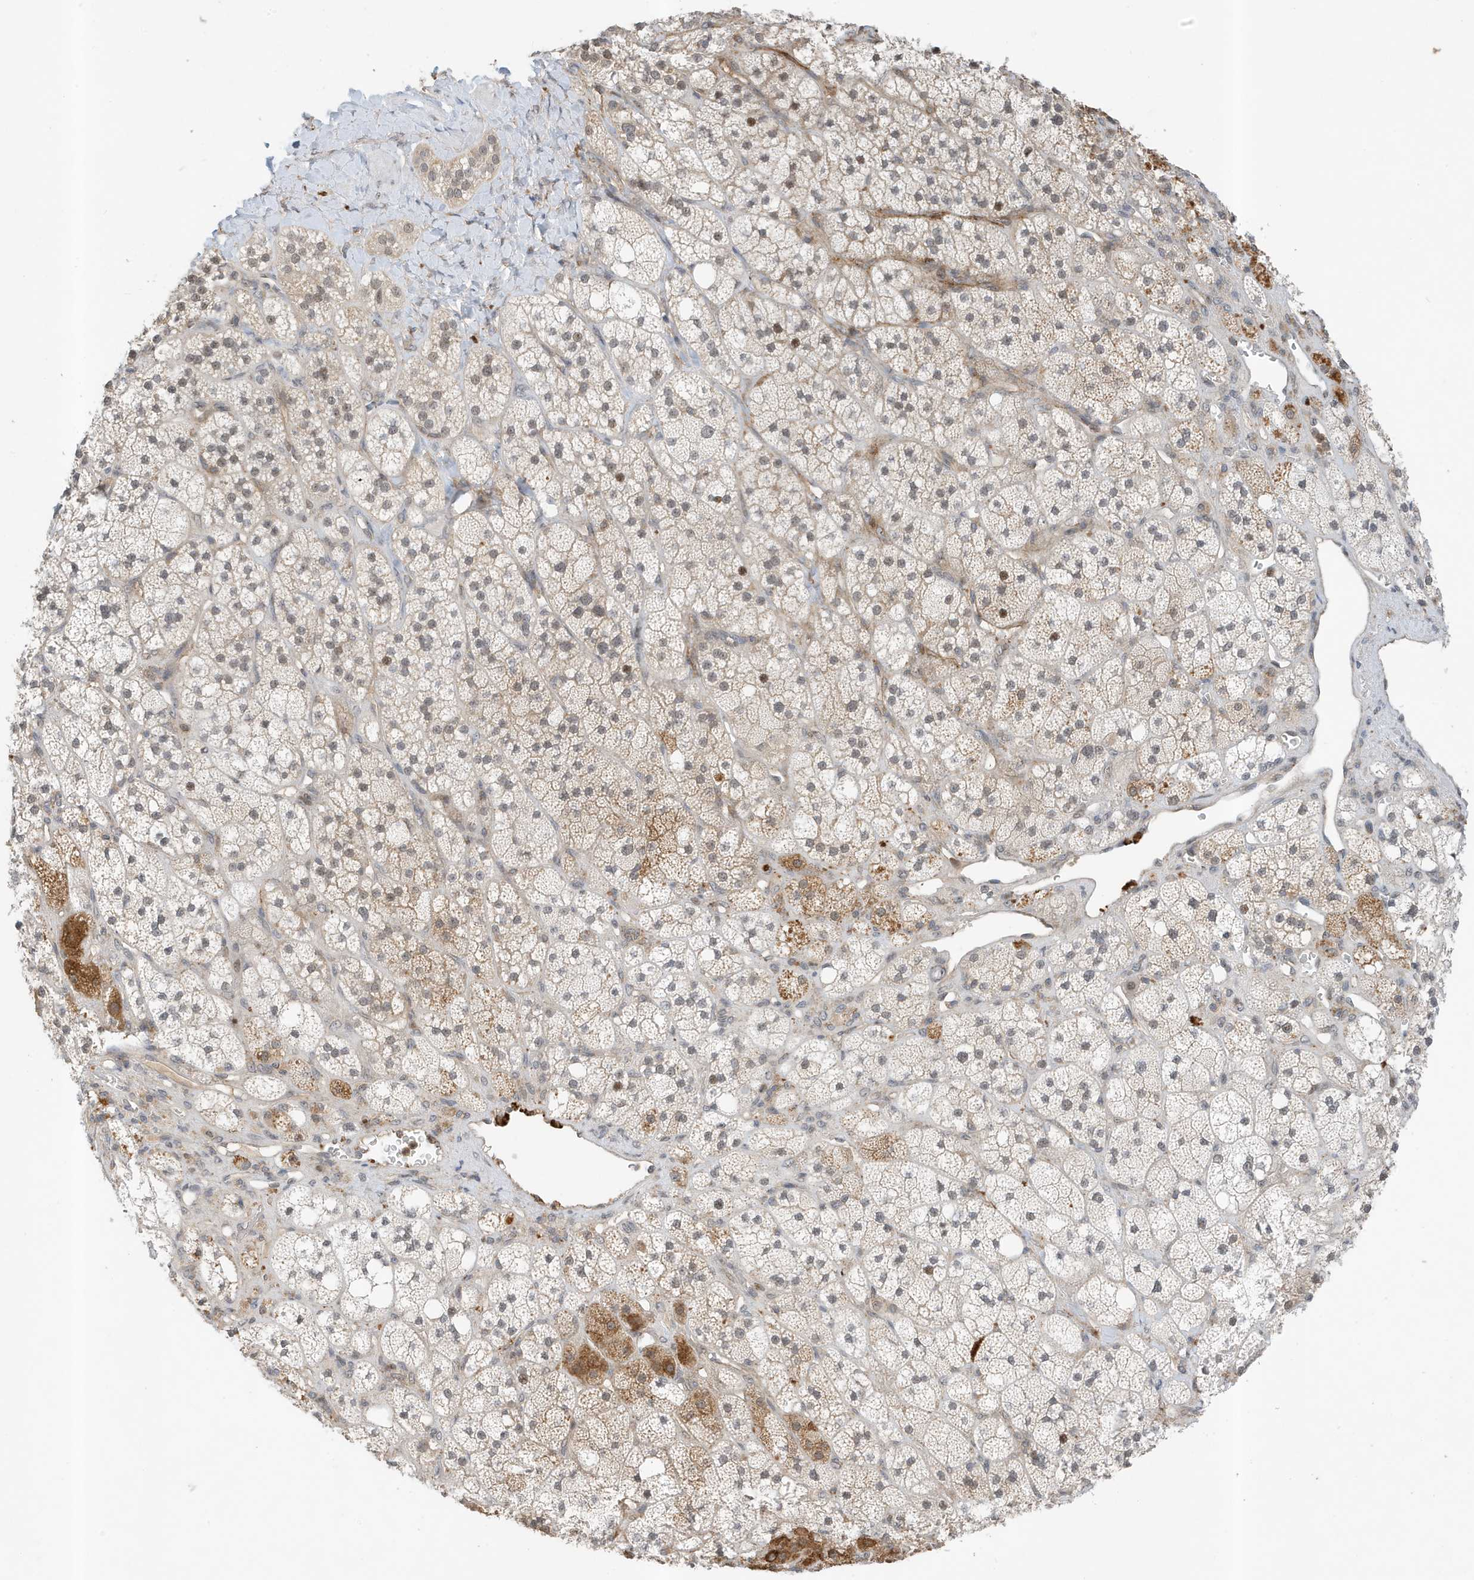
{"staining": {"intensity": "strong", "quantity": "<25%", "location": "cytoplasmic/membranous,nuclear"}, "tissue": "adrenal gland", "cell_type": "Glandular cells", "image_type": "normal", "snomed": [{"axis": "morphology", "description": "Normal tissue, NOS"}, {"axis": "topography", "description": "Adrenal gland"}], "caption": "Immunohistochemistry (IHC) staining of benign adrenal gland, which exhibits medium levels of strong cytoplasmic/membranous,nuclear expression in approximately <25% of glandular cells indicating strong cytoplasmic/membranous,nuclear protein expression. The staining was performed using DAB (brown) for protein detection and nuclei were counterstained in hematoxylin (blue).", "gene": "MAST3", "patient": {"sex": "male", "age": 61}}